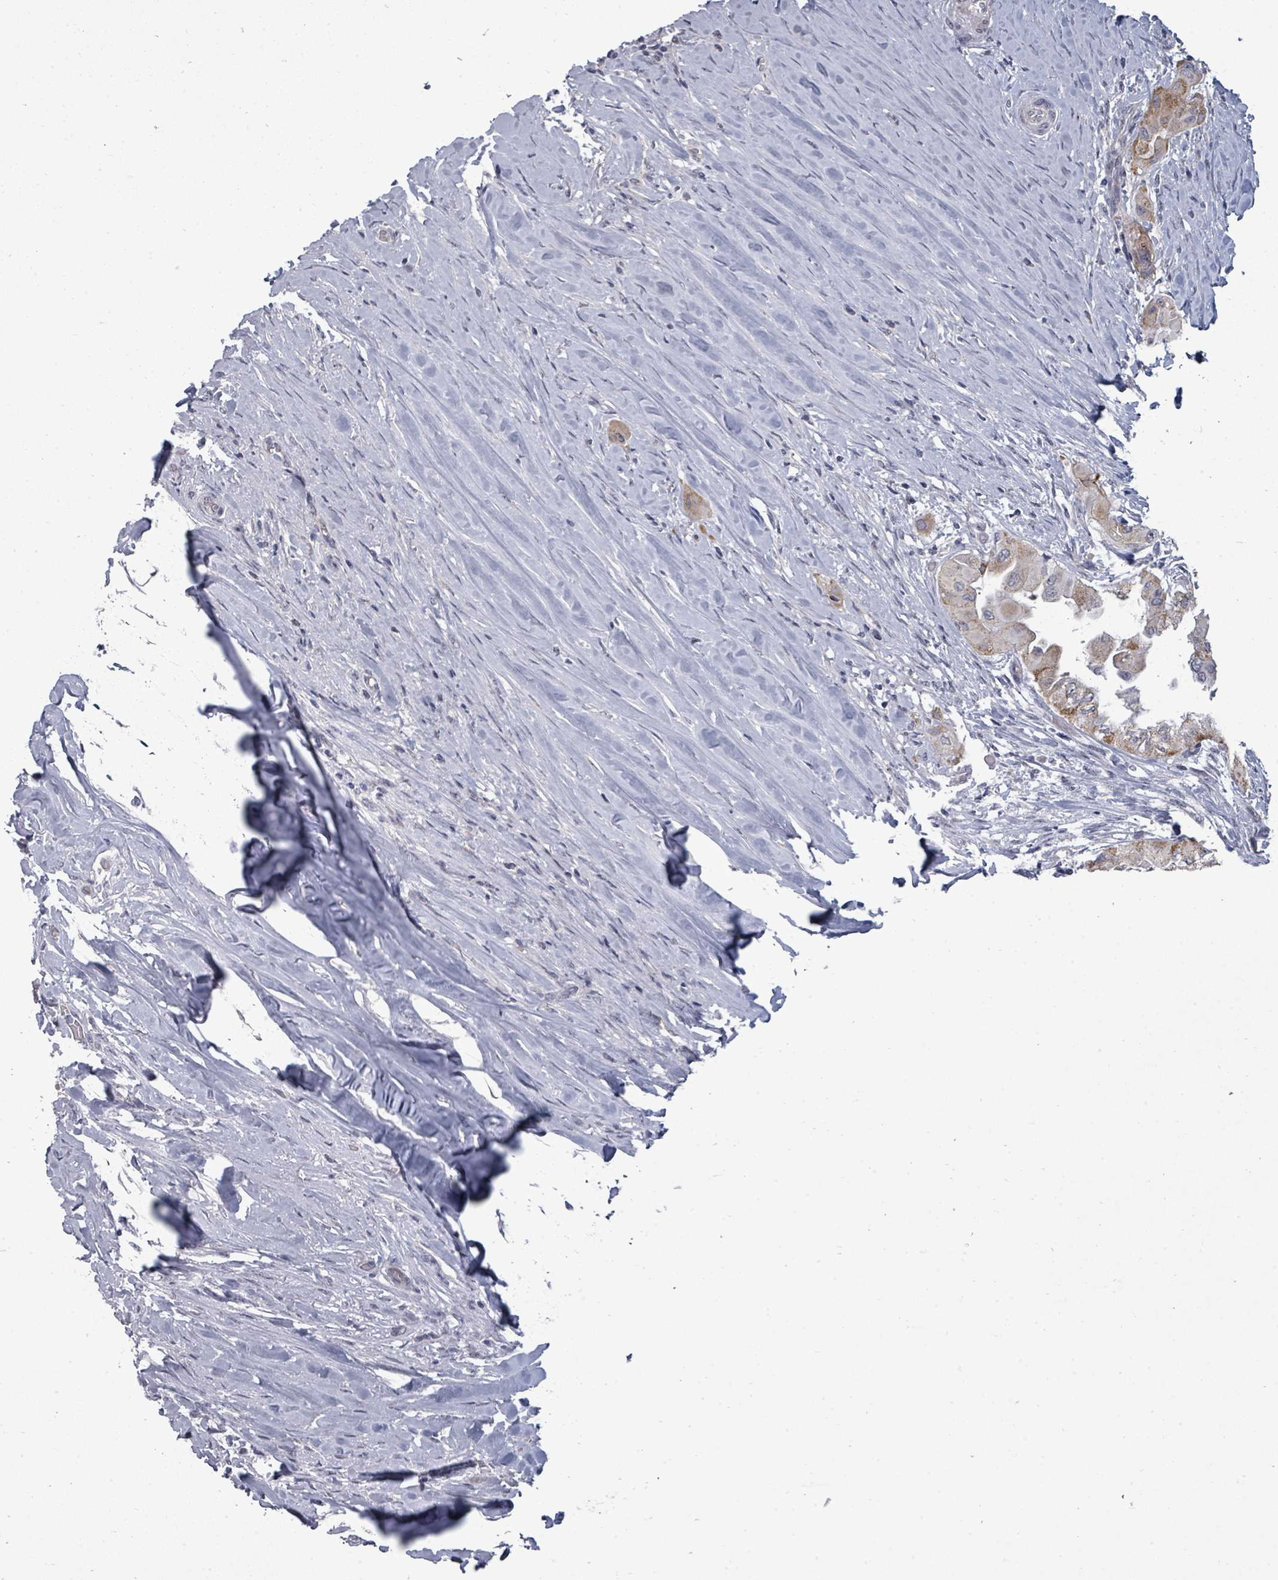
{"staining": {"intensity": "moderate", "quantity": "25%-75%", "location": "cytoplasmic/membranous"}, "tissue": "thyroid cancer", "cell_type": "Tumor cells", "image_type": "cancer", "snomed": [{"axis": "morphology", "description": "Papillary adenocarcinoma, NOS"}, {"axis": "topography", "description": "Thyroid gland"}], "caption": "The micrograph reveals staining of papillary adenocarcinoma (thyroid), revealing moderate cytoplasmic/membranous protein positivity (brown color) within tumor cells.", "gene": "PTPN20", "patient": {"sex": "female", "age": 59}}